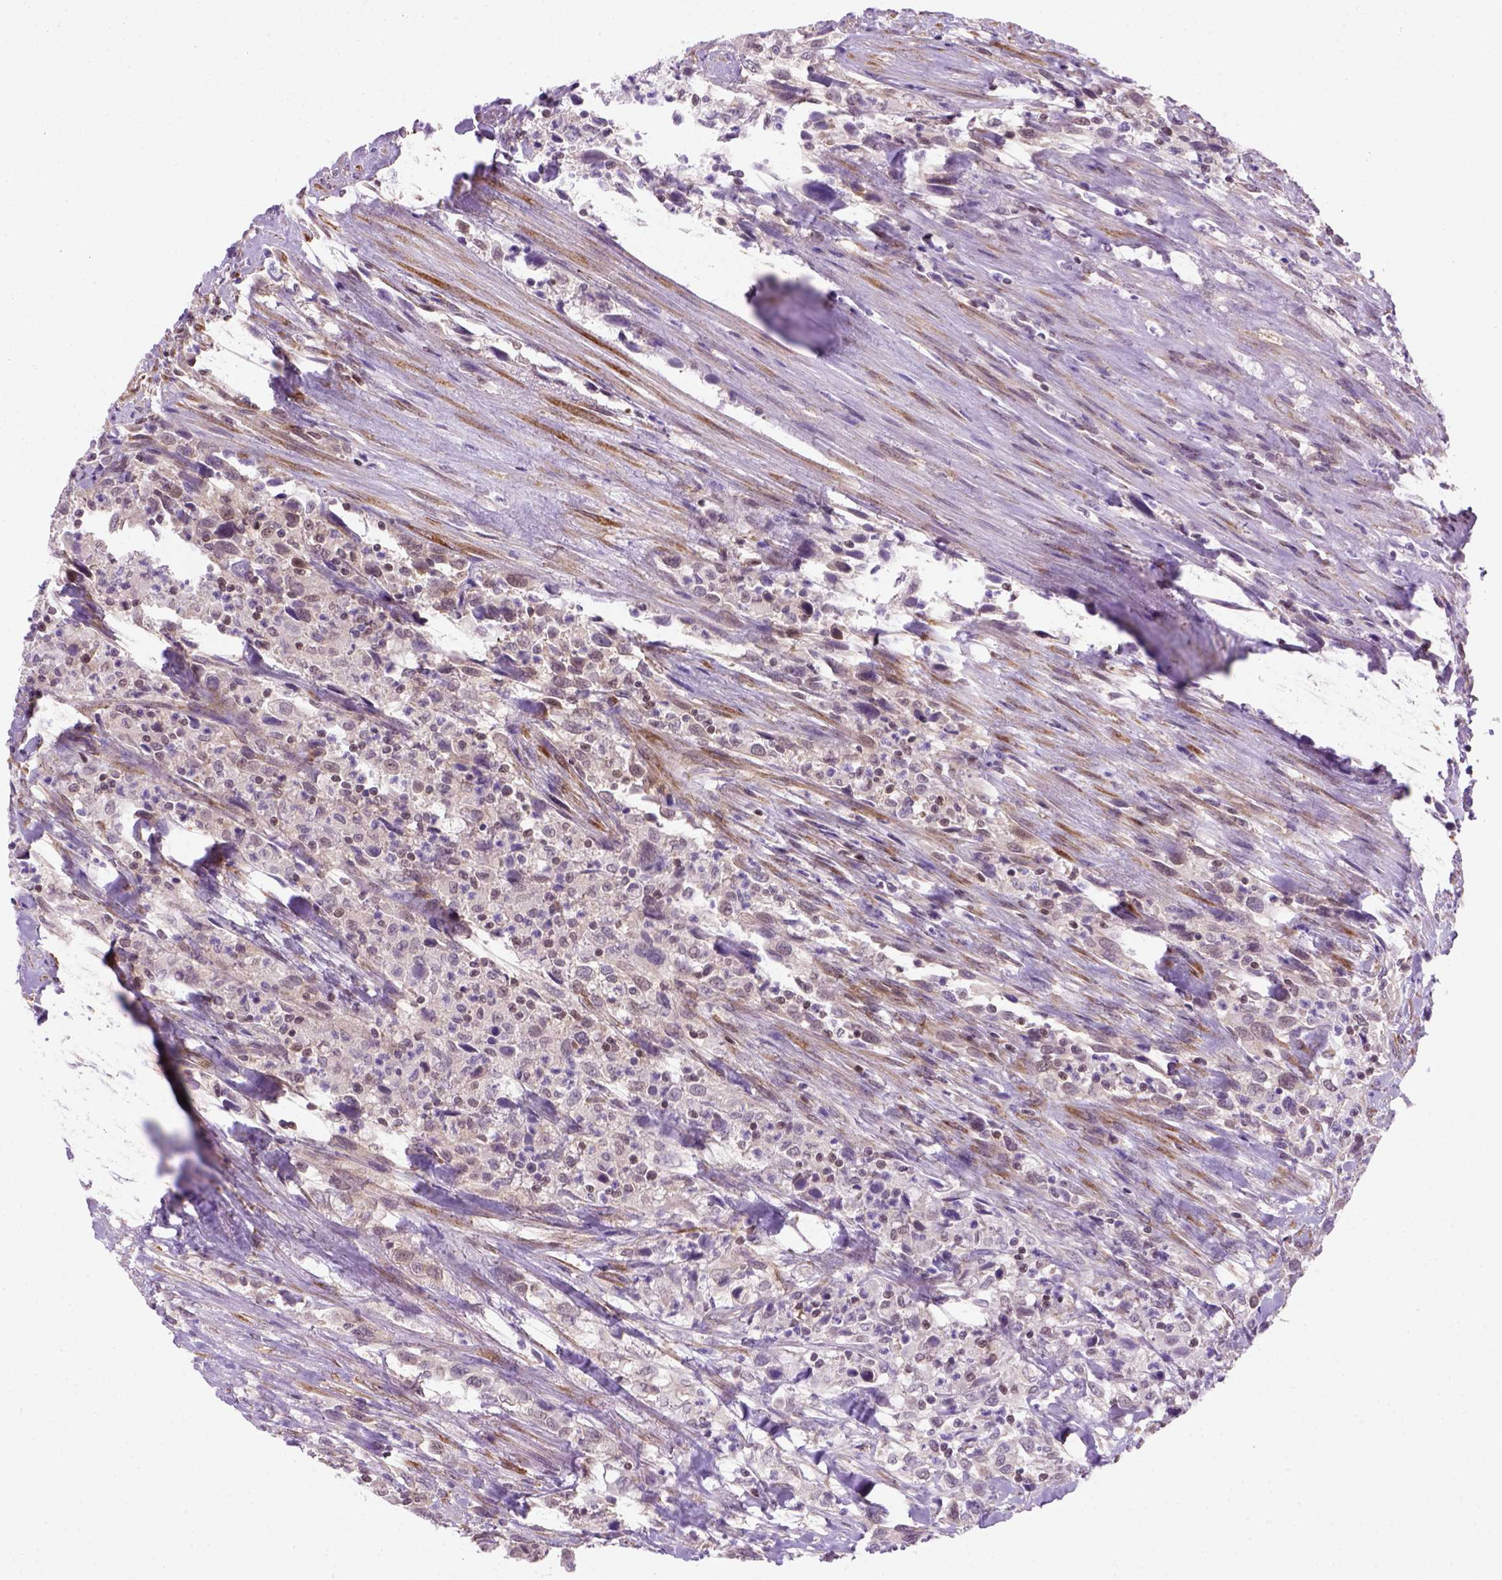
{"staining": {"intensity": "weak", "quantity": "<25%", "location": "nuclear"}, "tissue": "urothelial cancer", "cell_type": "Tumor cells", "image_type": "cancer", "snomed": [{"axis": "morphology", "description": "Urothelial carcinoma, NOS"}, {"axis": "morphology", "description": "Urothelial carcinoma, High grade"}, {"axis": "topography", "description": "Urinary bladder"}], "caption": "The micrograph exhibits no staining of tumor cells in transitional cell carcinoma.", "gene": "MGMT", "patient": {"sex": "female", "age": 64}}